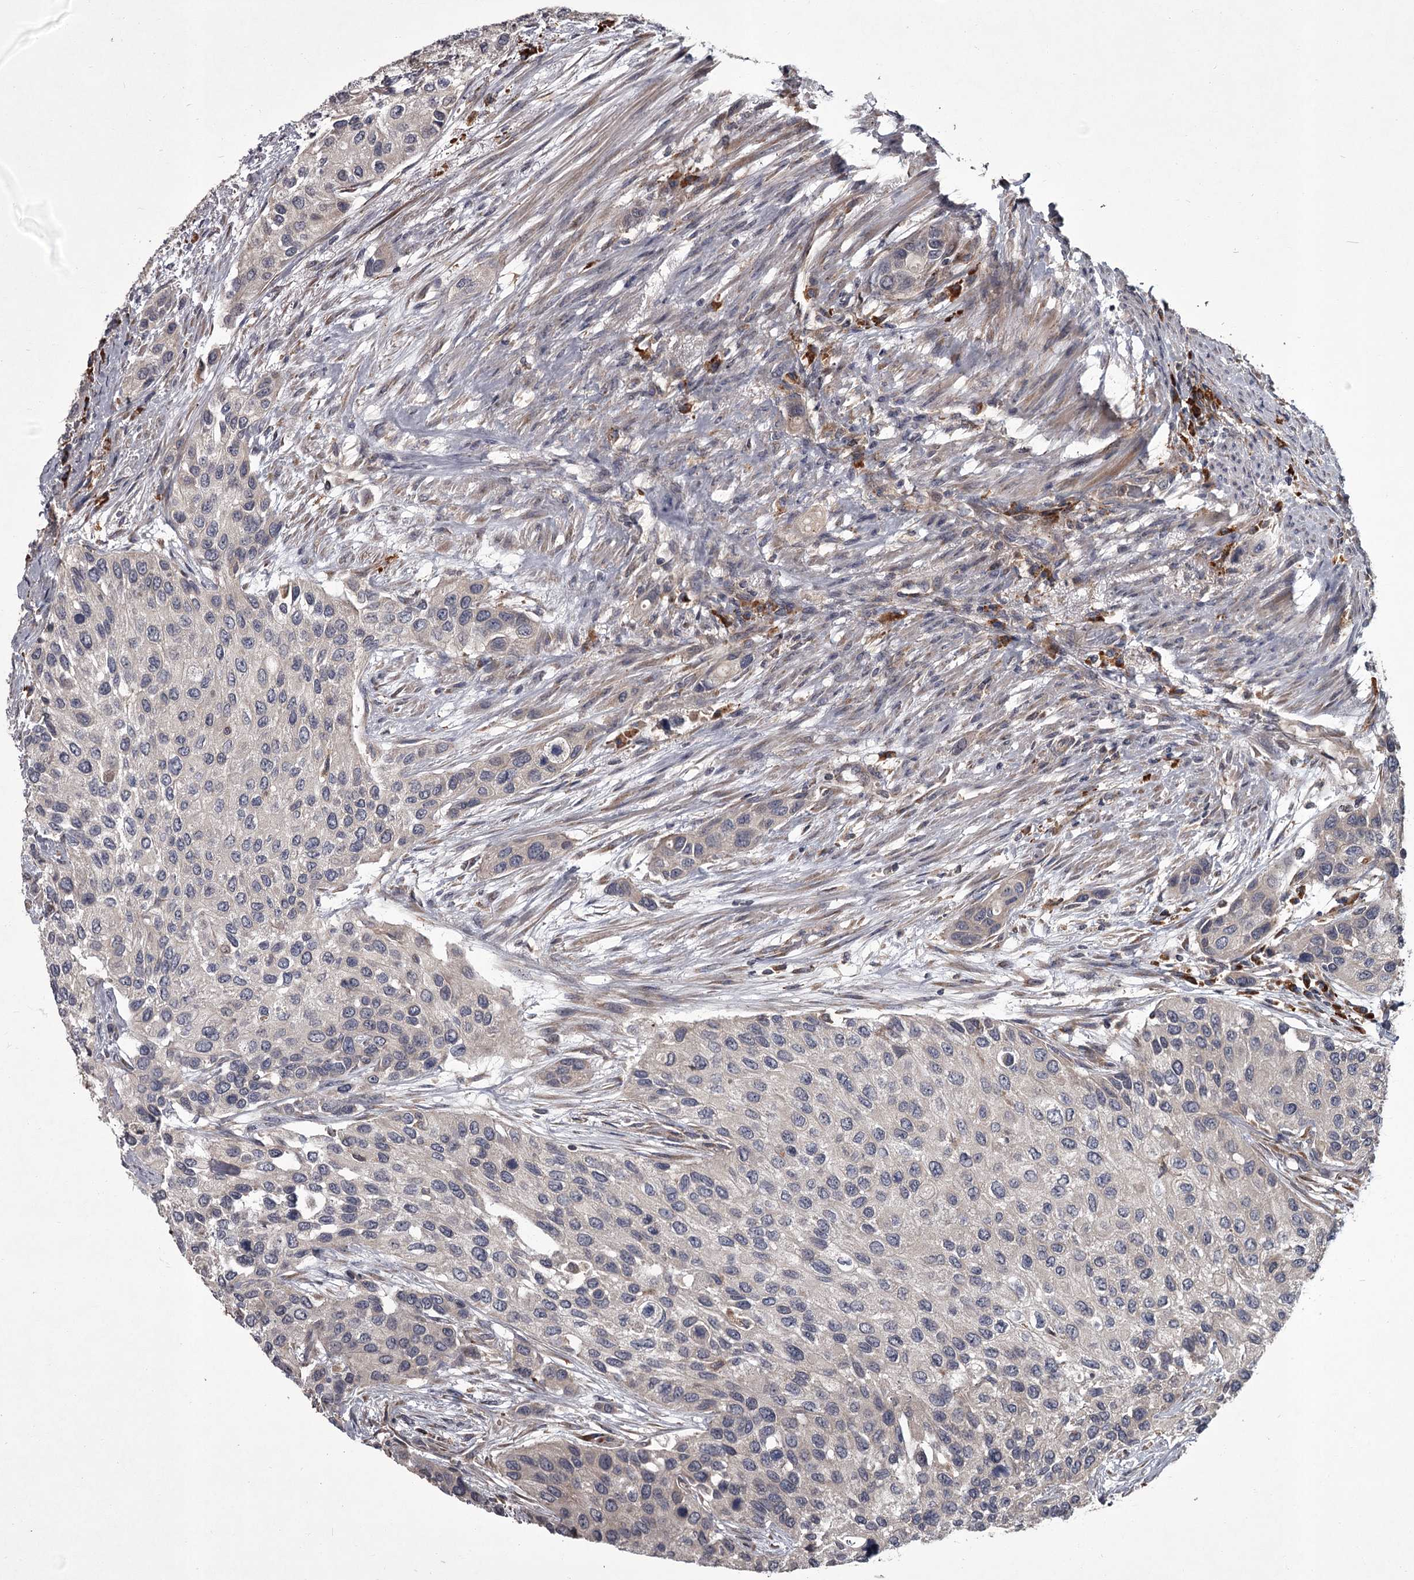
{"staining": {"intensity": "negative", "quantity": "none", "location": "none"}, "tissue": "urothelial cancer", "cell_type": "Tumor cells", "image_type": "cancer", "snomed": [{"axis": "morphology", "description": "Normal tissue, NOS"}, {"axis": "morphology", "description": "Urothelial carcinoma, High grade"}, {"axis": "topography", "description": "Vascular tissue"}, {"axis": "topography", "description": "Urinary bladder"}], "caption": "The immunohistochemistry (IHC) histopathology image has no significant expression in tumor cells of urothelial carcinoma (high-grade) tissue.", "gene": "UNC93B1", "patient": {"sex": "female", "age": 56}}